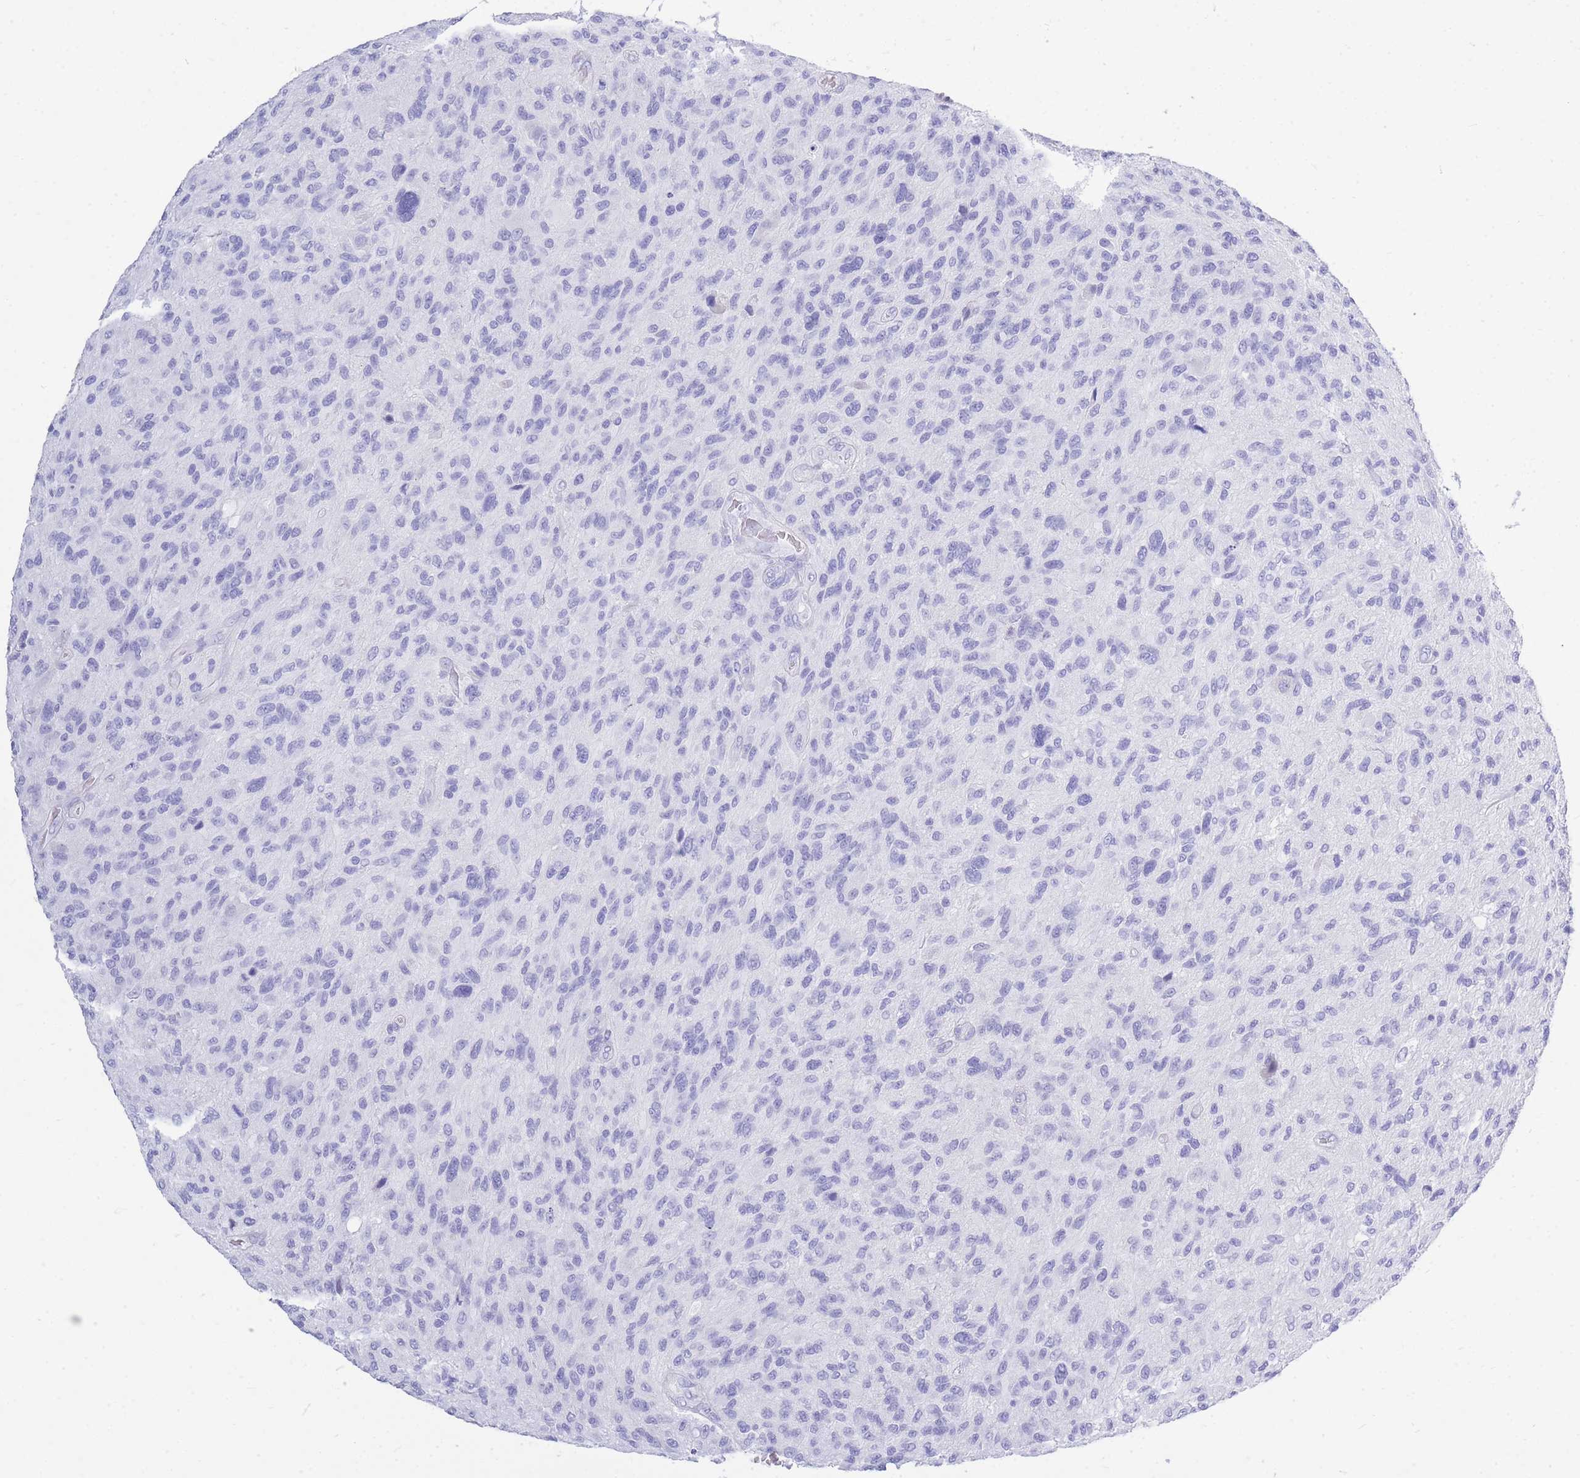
{"staining": {"intensity": "negative", "quantity": "none", "location": "none"}, "tissue": "glioma", "cell_type": "Tumor cells", "image_type": "cancer", "snomed": [{"axis": "morphology", "description": "Glioma, malignant, High grade"}, {"axis": "topography", "description": "Brain"}], "caption": "IHC of glioma reveals no positivity in tumor cells.", "gene": "ZFP62", "patient": {"sex": "male", "age": 47}}